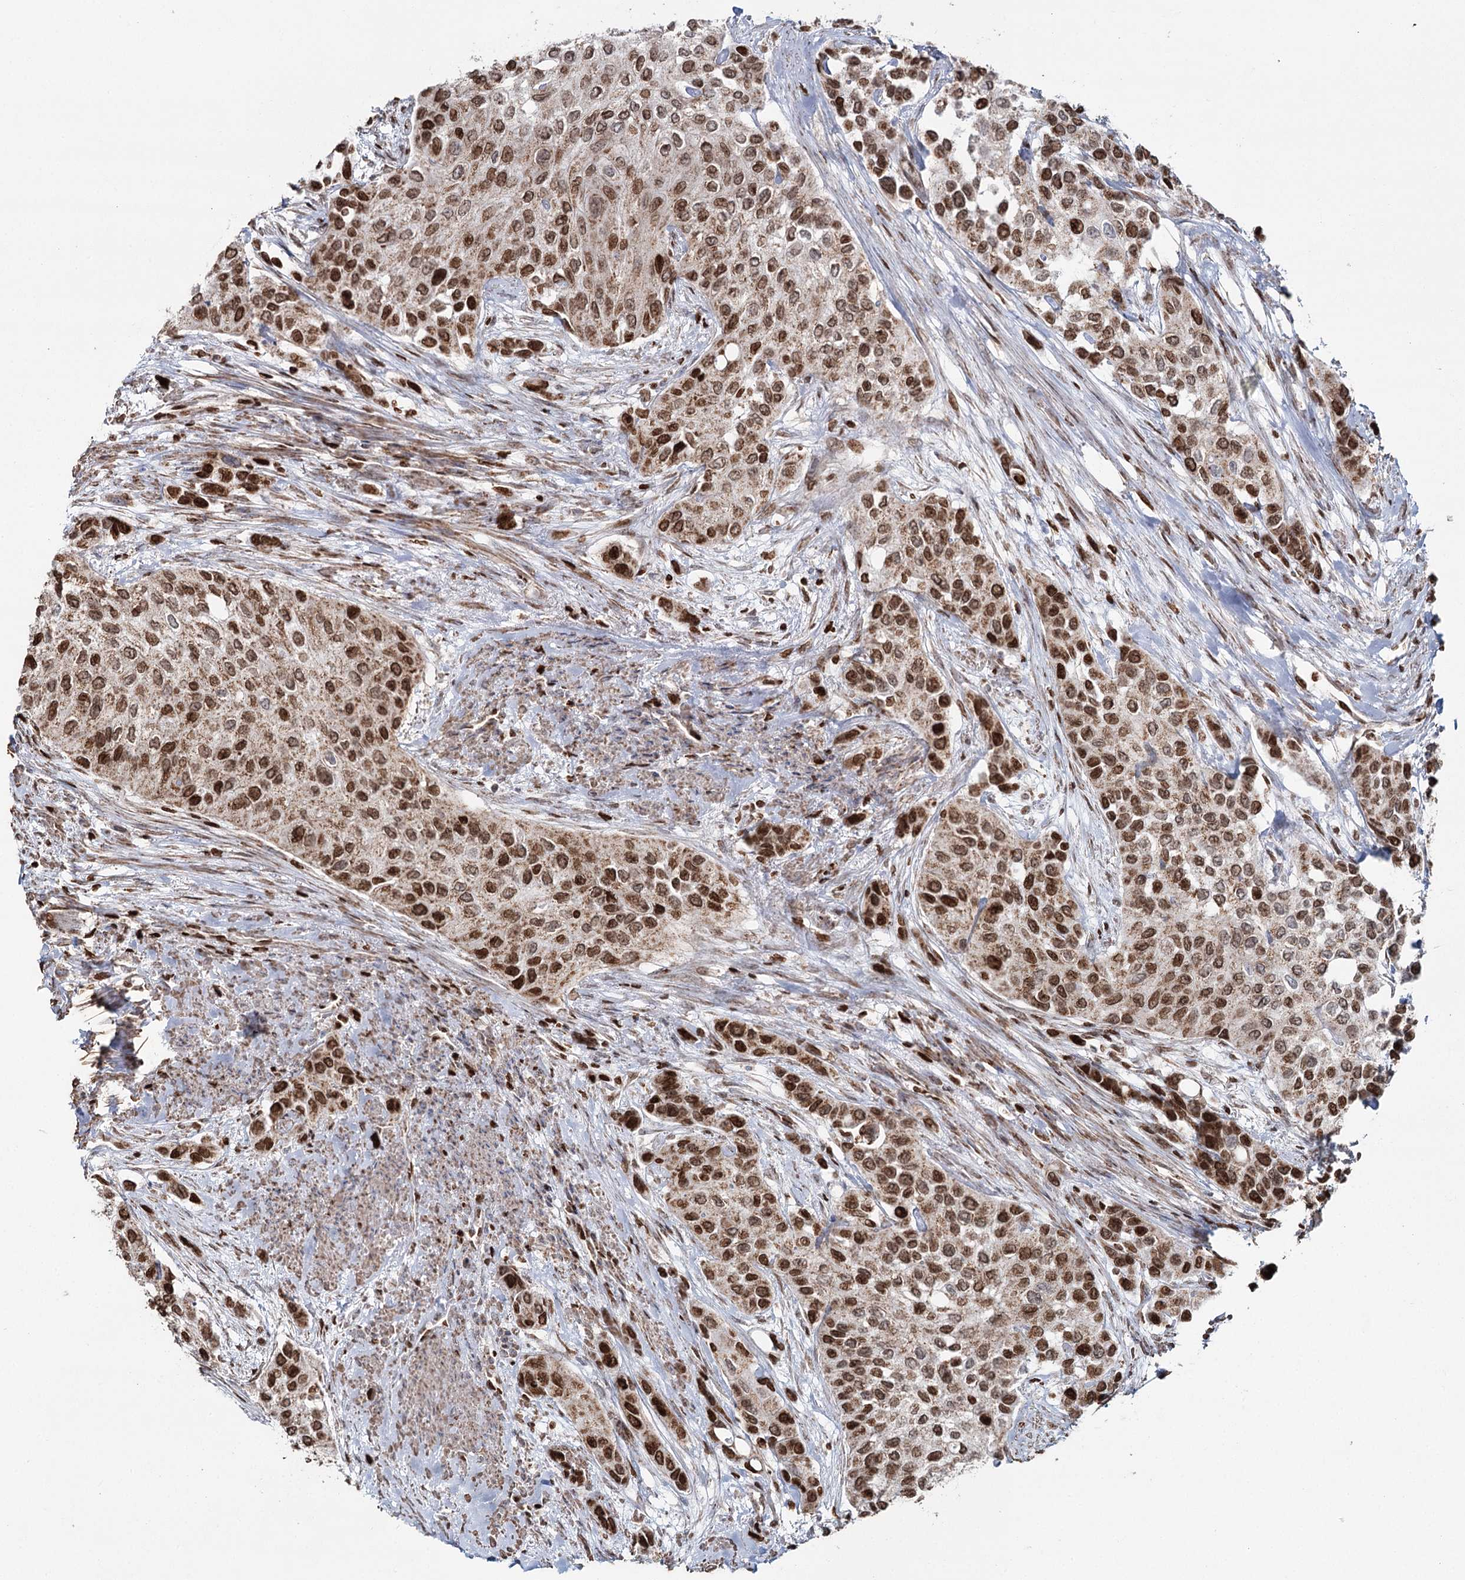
{"staining": {"intensity": "moderate", "quantity": ">75%", "location": "nuclear"}, "tissue": "urothelial cancer", "cell_type": "Tumor cells", "image_type": "cancer", "snomed": [{"axis": "morphology", "description": "Normal tissue, NOS"}, {"axis": "morphology", "description": "Urothelial carcinoma, High grade"}, {"axis": "topography", "description": "Vascular tissue"}, {"axis": "topography", "description": "Urinary bladder"}], "caption": "High-magnification brightfield microscopy of urothelial carcinoma (high-grade) stained with DAB (brown) and counterstained with hematoxylin (blue). tumor cells exhibit moderate nuclear expression is appreciated in about>75% of cells.", "gene": "PDHX", "patient": {"sex": "female", "age": 56}}